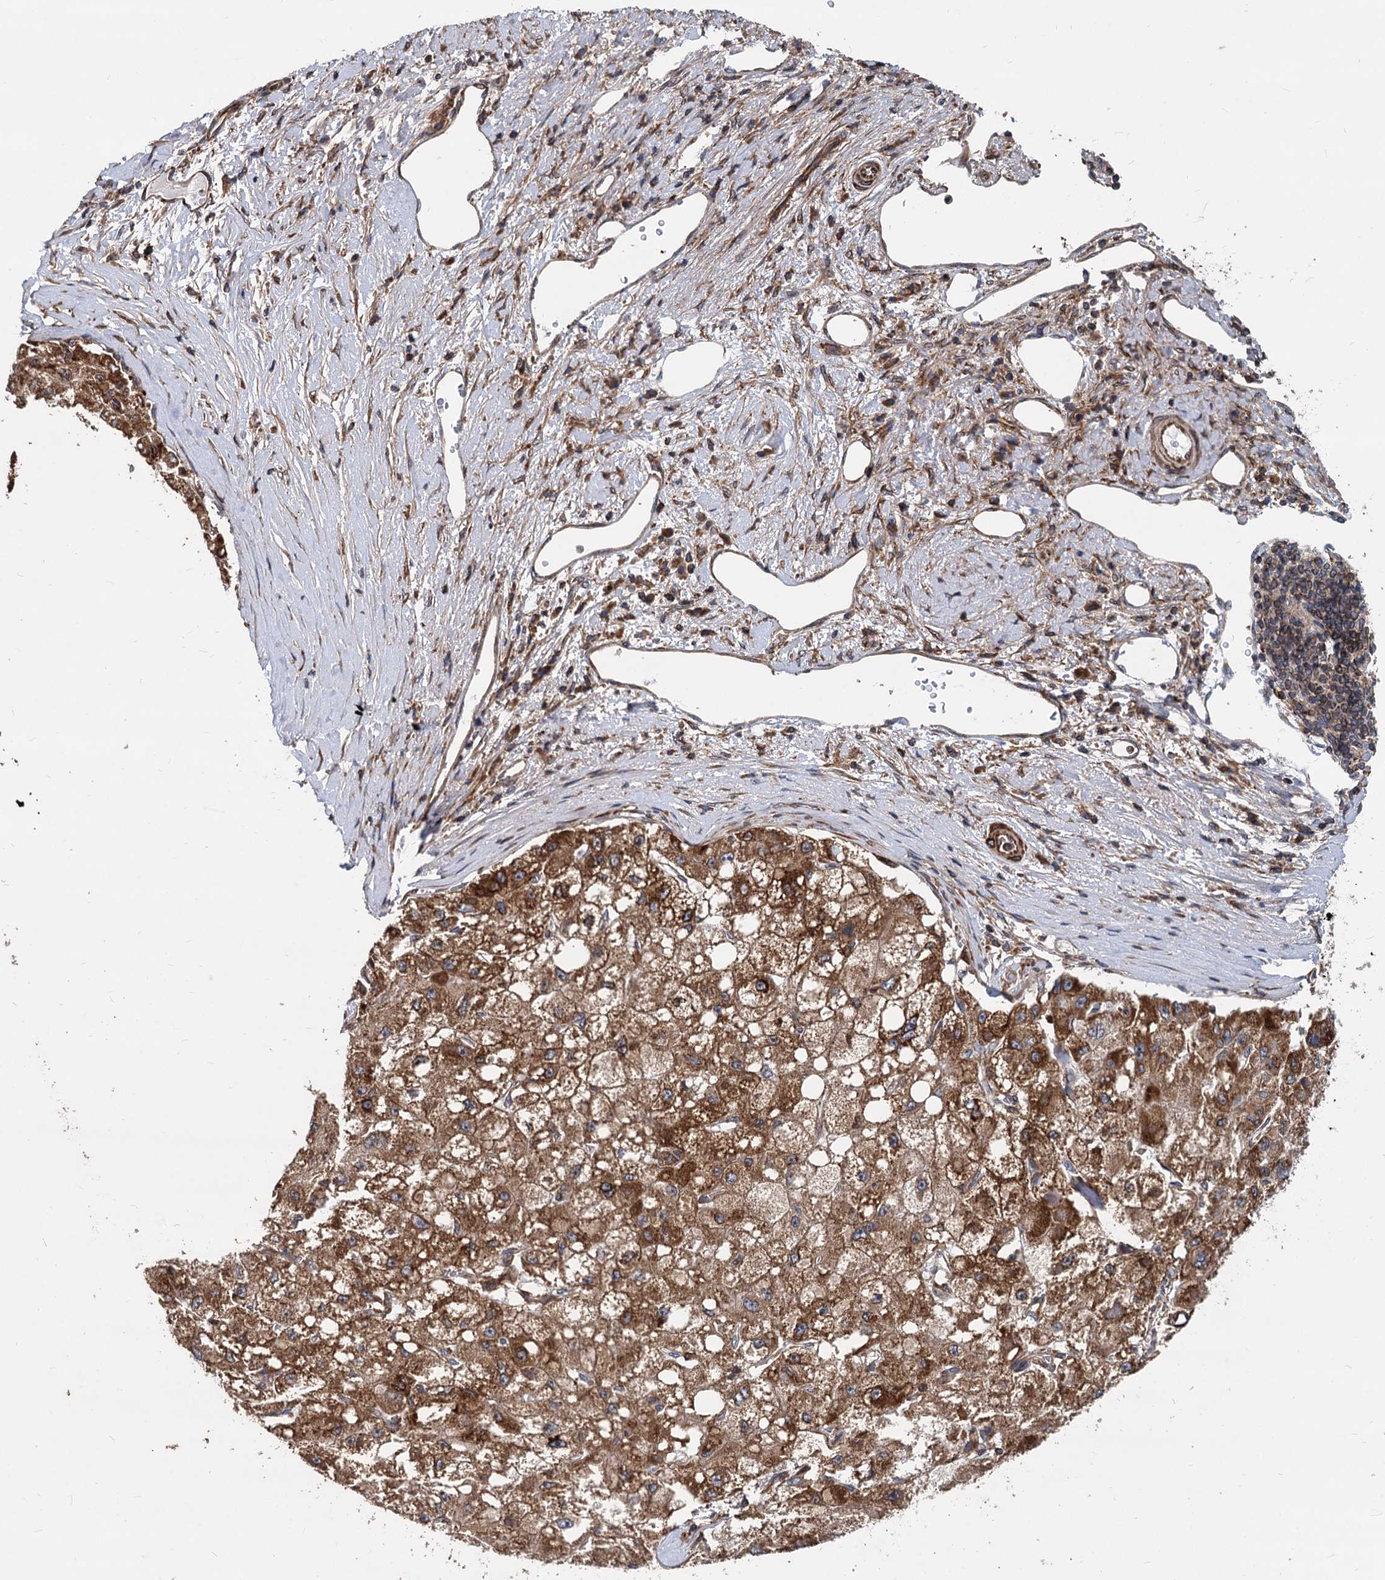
{"staining": {"intensity": "strong", "quantity": ">75%", "location": "cytoplasmic/membranous"}, "tissue": "liver cancer", "cell_type": "Tumor cells", "image_type": "cancer", "snomed": [{"axis": "morphology", "description": "Carcinoma, Hepatocellular, NOS"}, {"axis": "topography", "description": "Liver"}], "caption": "Protein expression analysis of hepatocellular carcinoma (liver) shows strong cytoplasmic/membranous positivity in about >75% of tumor cells.", "gene": "STIM1", "patient": {"sex": "male", "age": 80}}